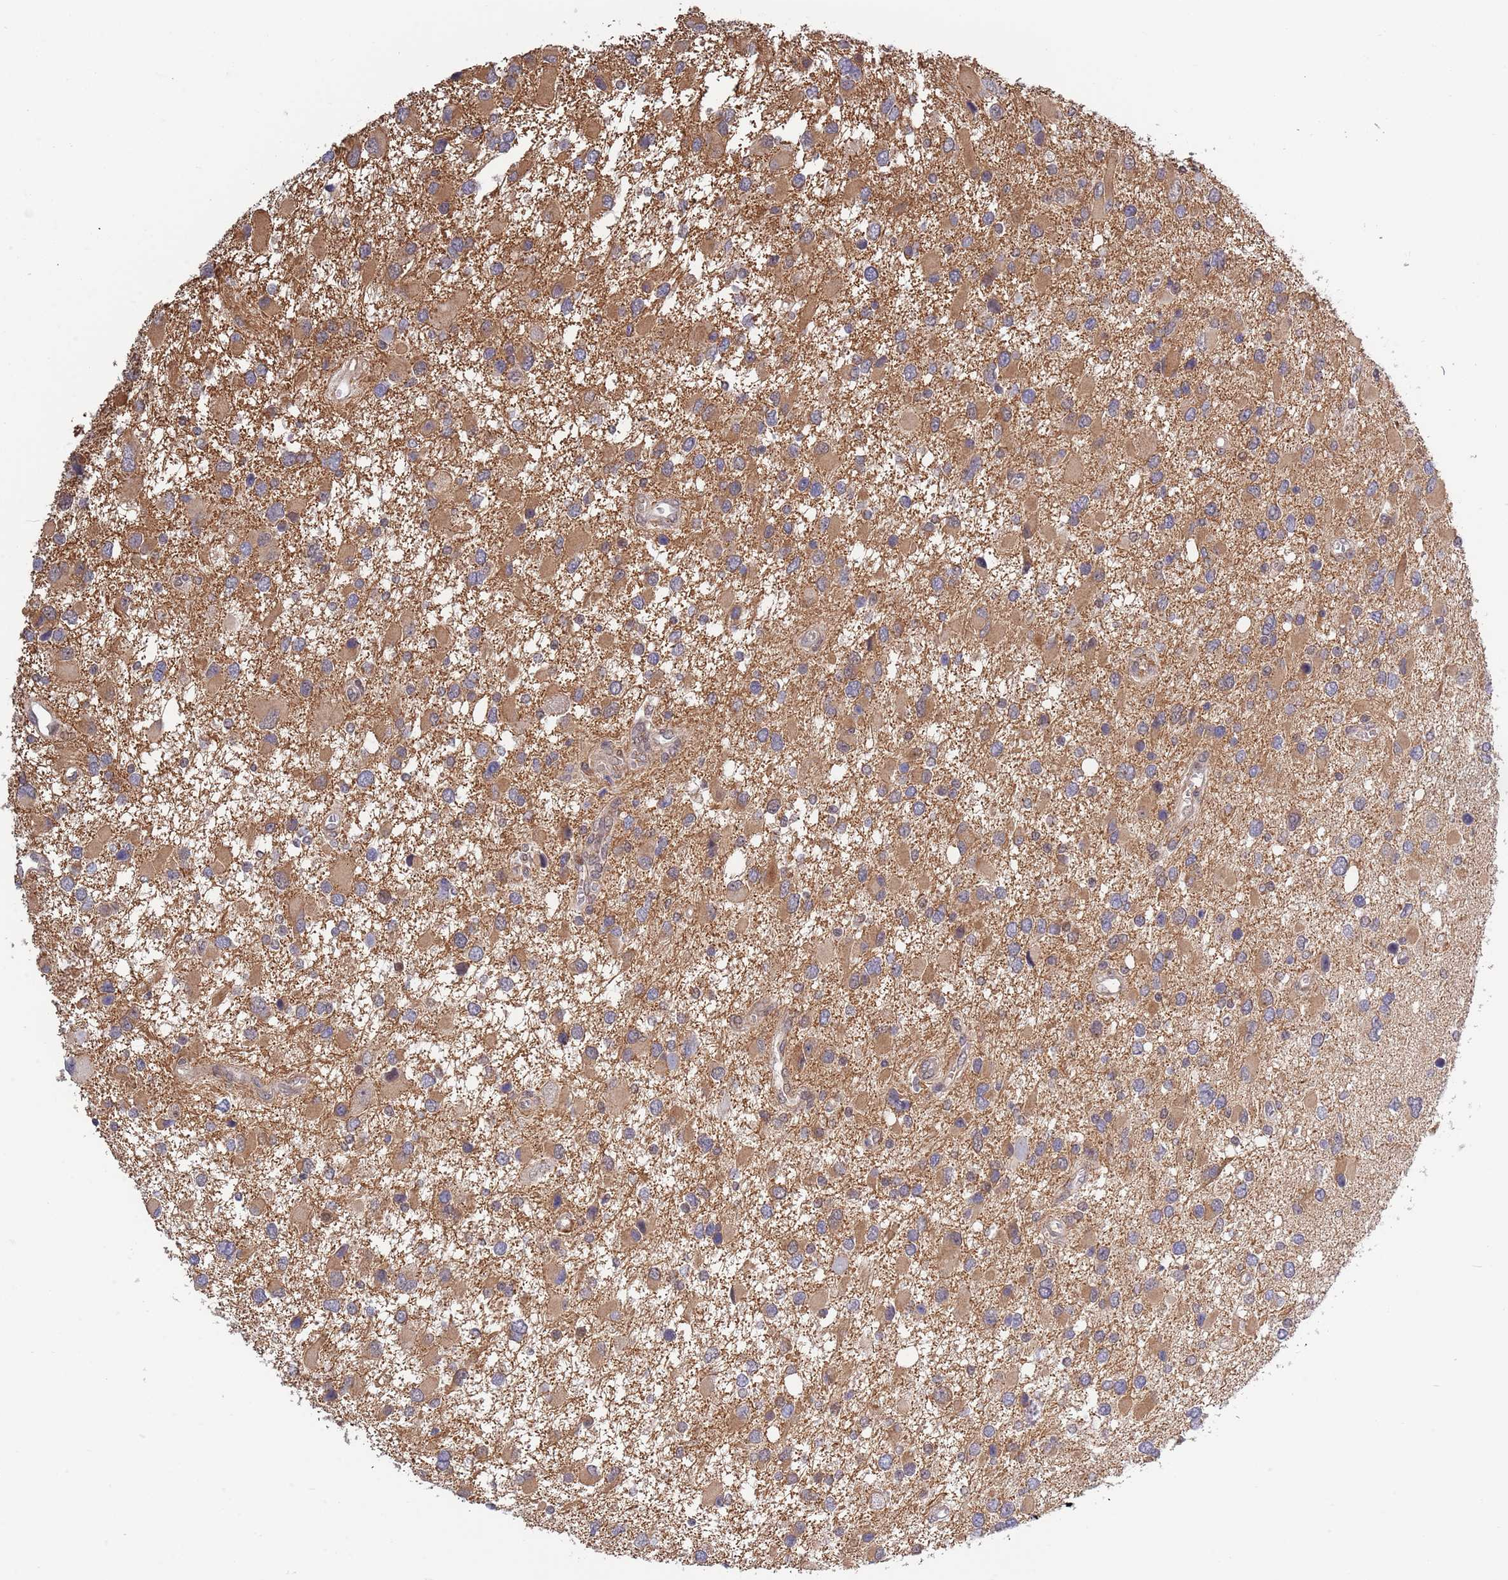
{"staining": {"intensity": "moderate", "quantity": ">75%", "location": "cytoplasmic/membranous"}, "tissue": "glioma", "cell_type": "Tumor cells", "image_type": "cancer", "snomed": [{"axis": "morphology", "description": "Glioma, malignant, High grade"}, {"axis": "topography", "description": "Brain"}], "caption": "The immunohistochemical stain labels moderate cytoplasmic/membranous positivity in tumor cells of high-grade glioma (malignant) tissue. Using DAB (3,3'-diaminobenzidine) (brown) and hematoxylin (blue) stains, captured at high magnification using brightfield microscopy.", "gene": "TBX10", "patient": {"sex": "male", "age": 53}}